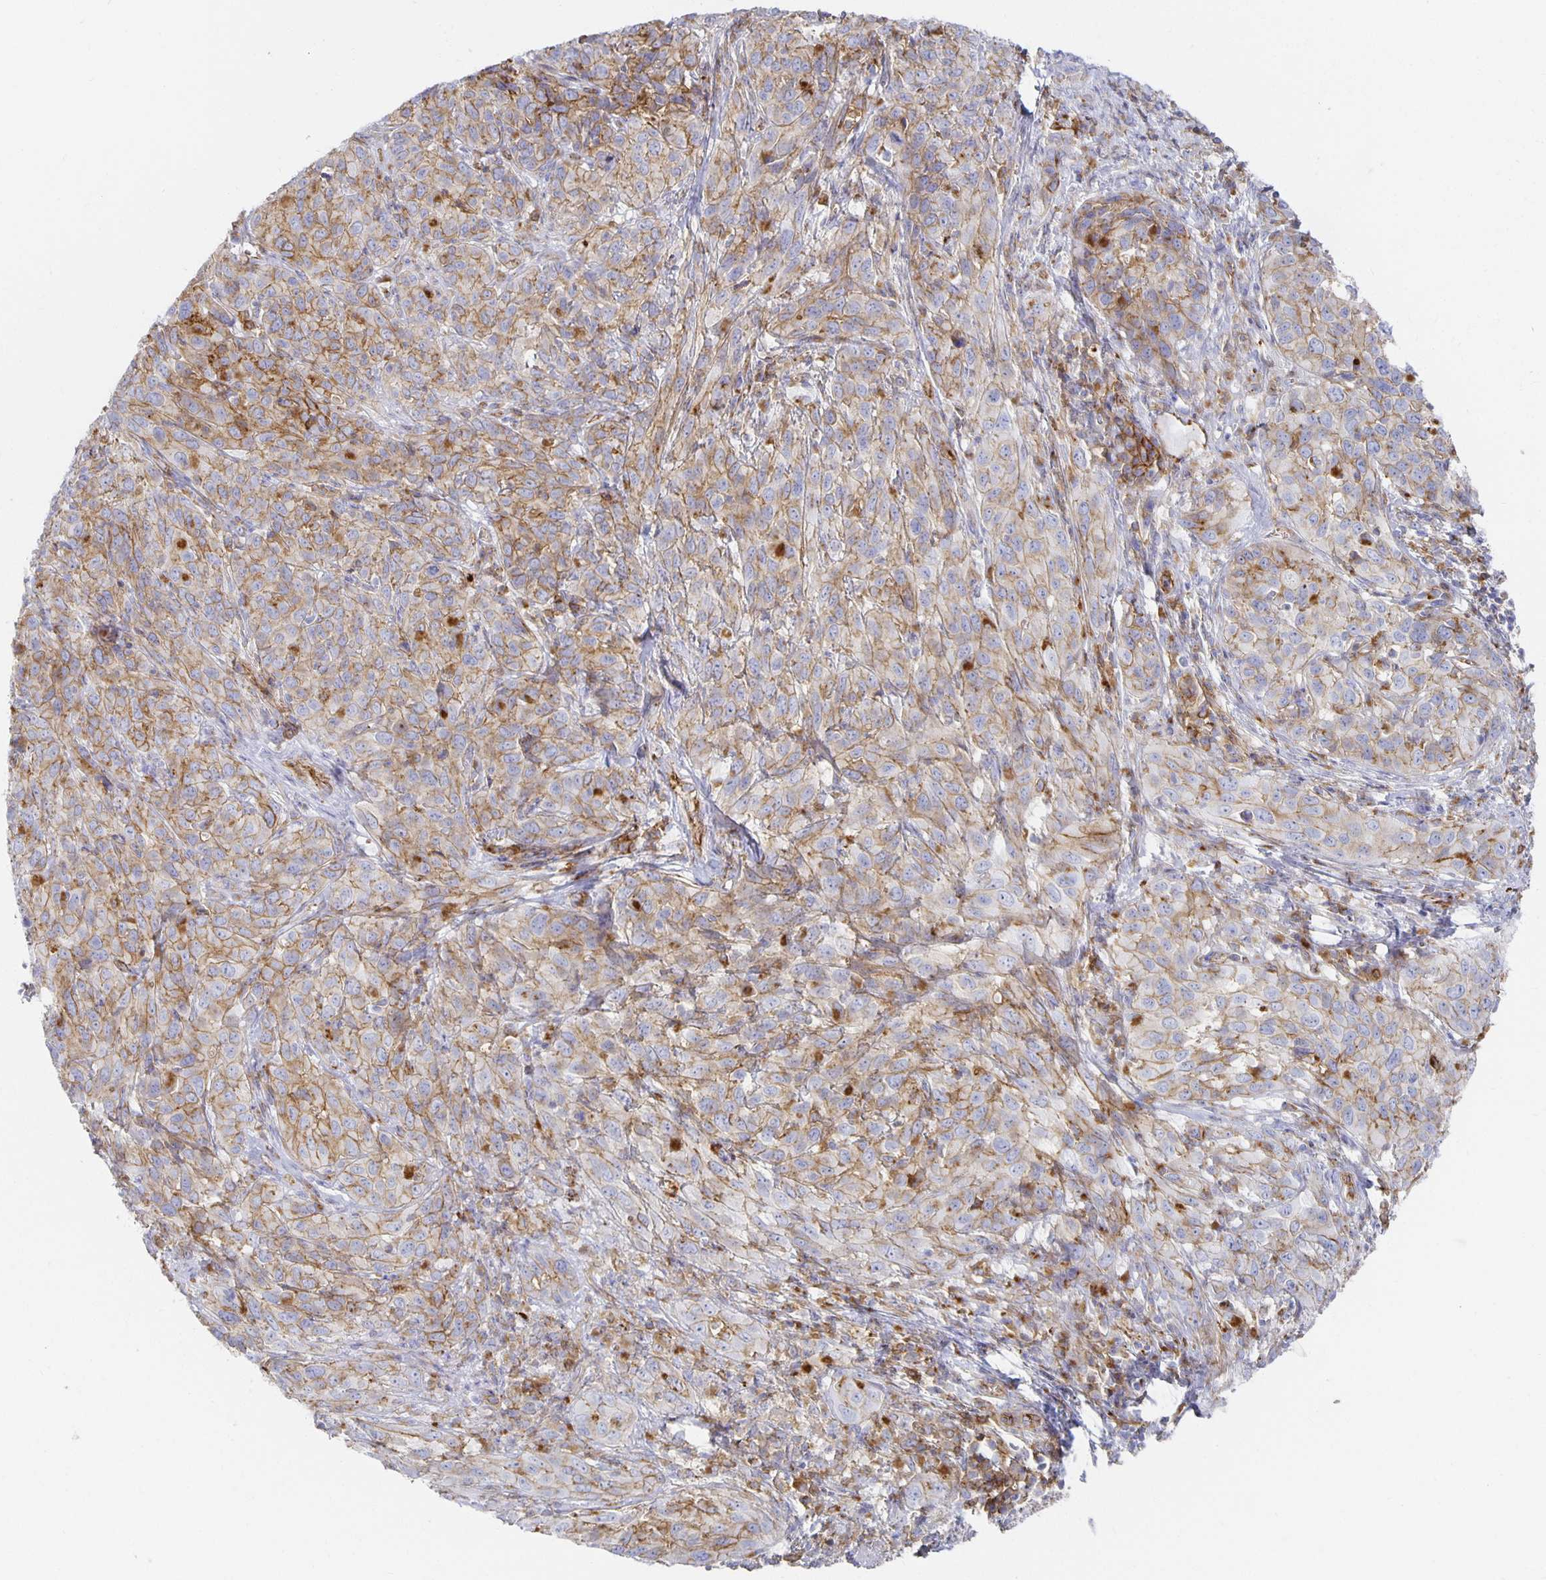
{"staining": {"intensity": "moderate", "quantity": "25%-75%", "location": "cytoplasmic/membranous"}, "tissue": "cervical cancer", "cell_type": "Tumor cells", "image_type": "cancer", "snomed": [{"axis": "morphology", "description": "Squamous cell carcinoma, NOS"}, {"axis": "topography", "description": "Cervix"}], "caption": "Human cervical squamous cell carcinoma stained with a protein marker displays moderate staining in tumor cells.", "gene": "TAAR1", "patient": {"sex": "female", "age": 51}}